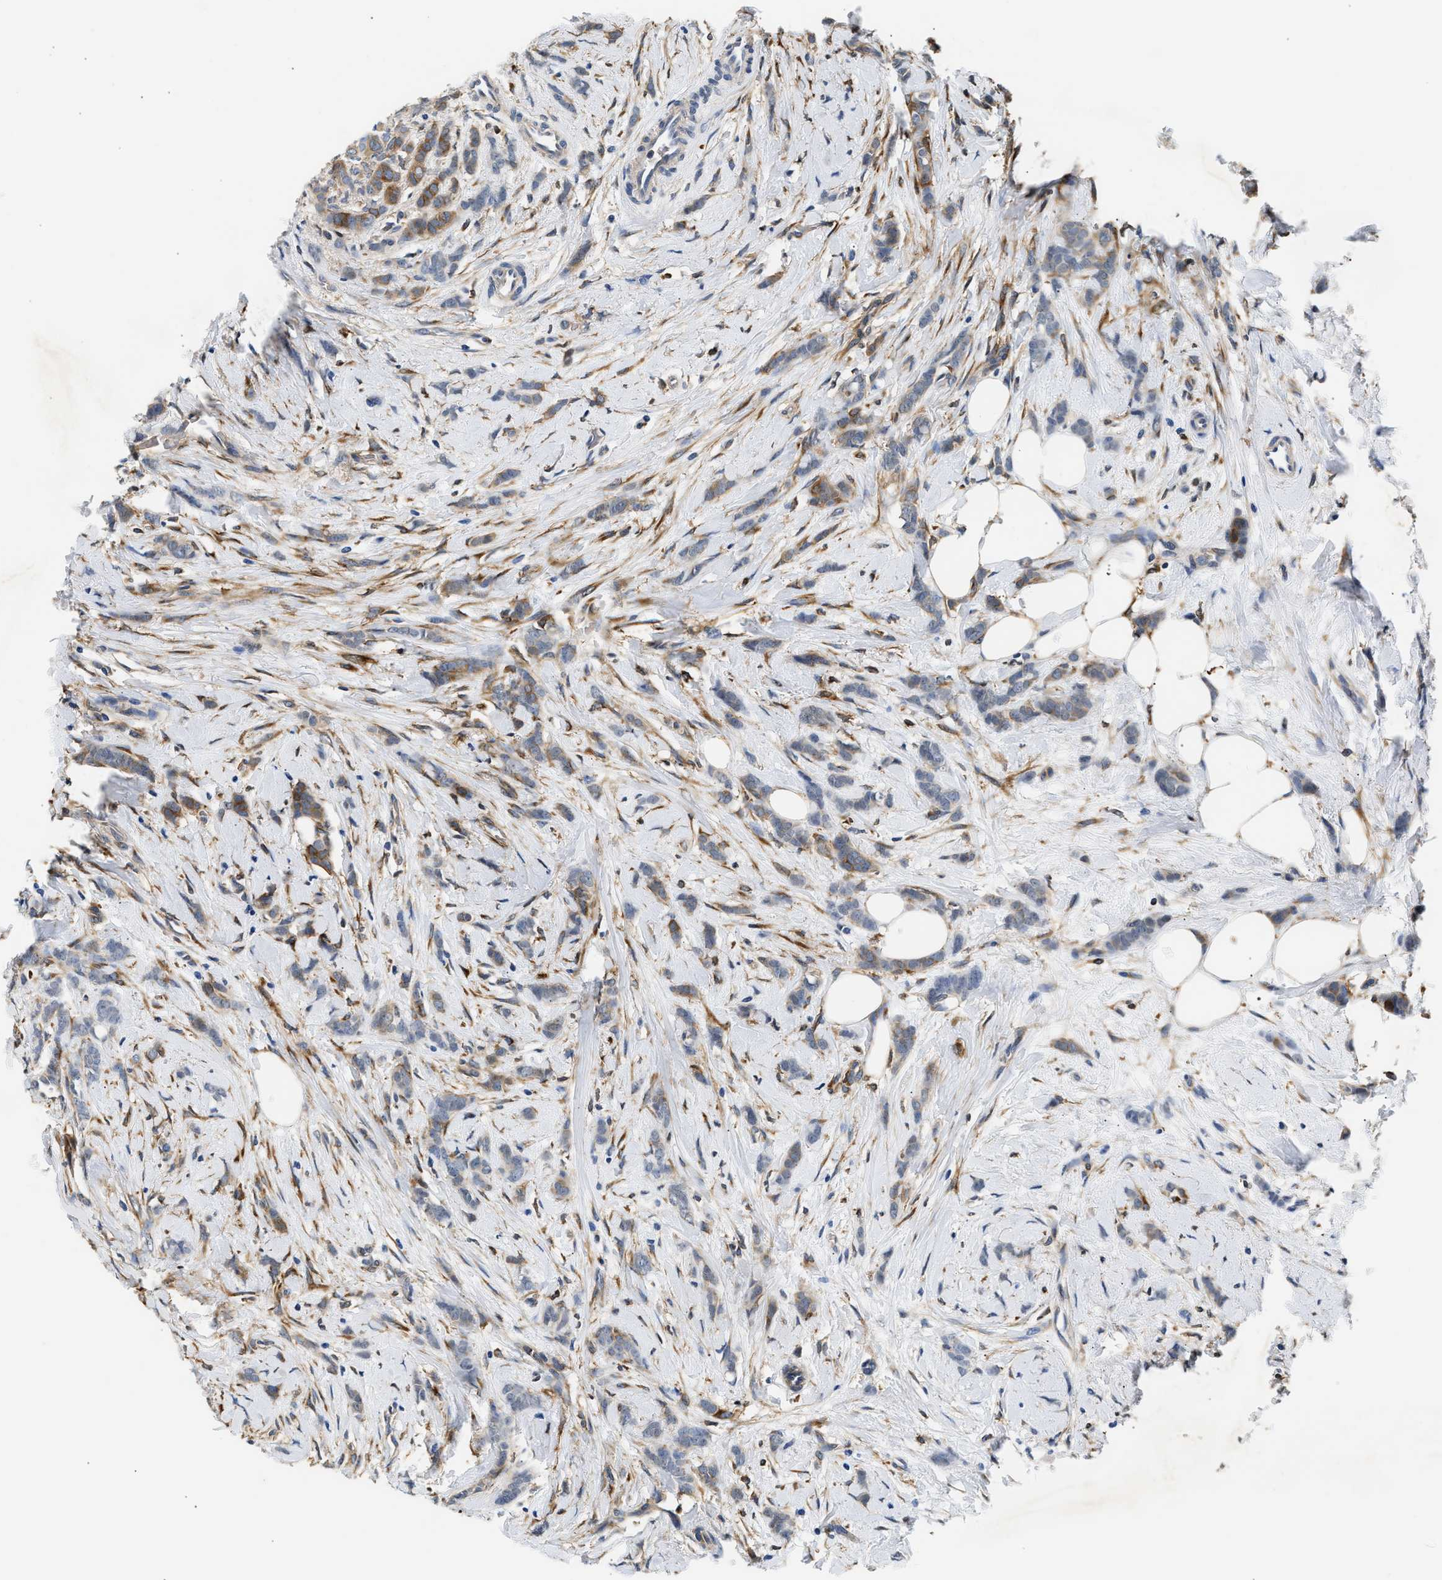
{"staining": {"intensity": "moderate", "quantity": ">75%", "location": "cytoplasmic/membranous"}, "tissue": "breast cancer", "cell_type": "Tumor cells", "image_type": "cancer", "snomed": [{"axis": "morphology", "description": "Lobular carcinoma, in situ"}, {"axis": "morphology", "description": "Lobular carcinoma"}, {"axis": "topography", "description": "Breast"}], "caption": "Tumor cells display medium levels of moderate cytoplasmic/membranous staining in about >75% of cells in breast lobular carcinoma in situ.", "gene": "RAB31", "patient": {"sex": "female", "age": 41}}